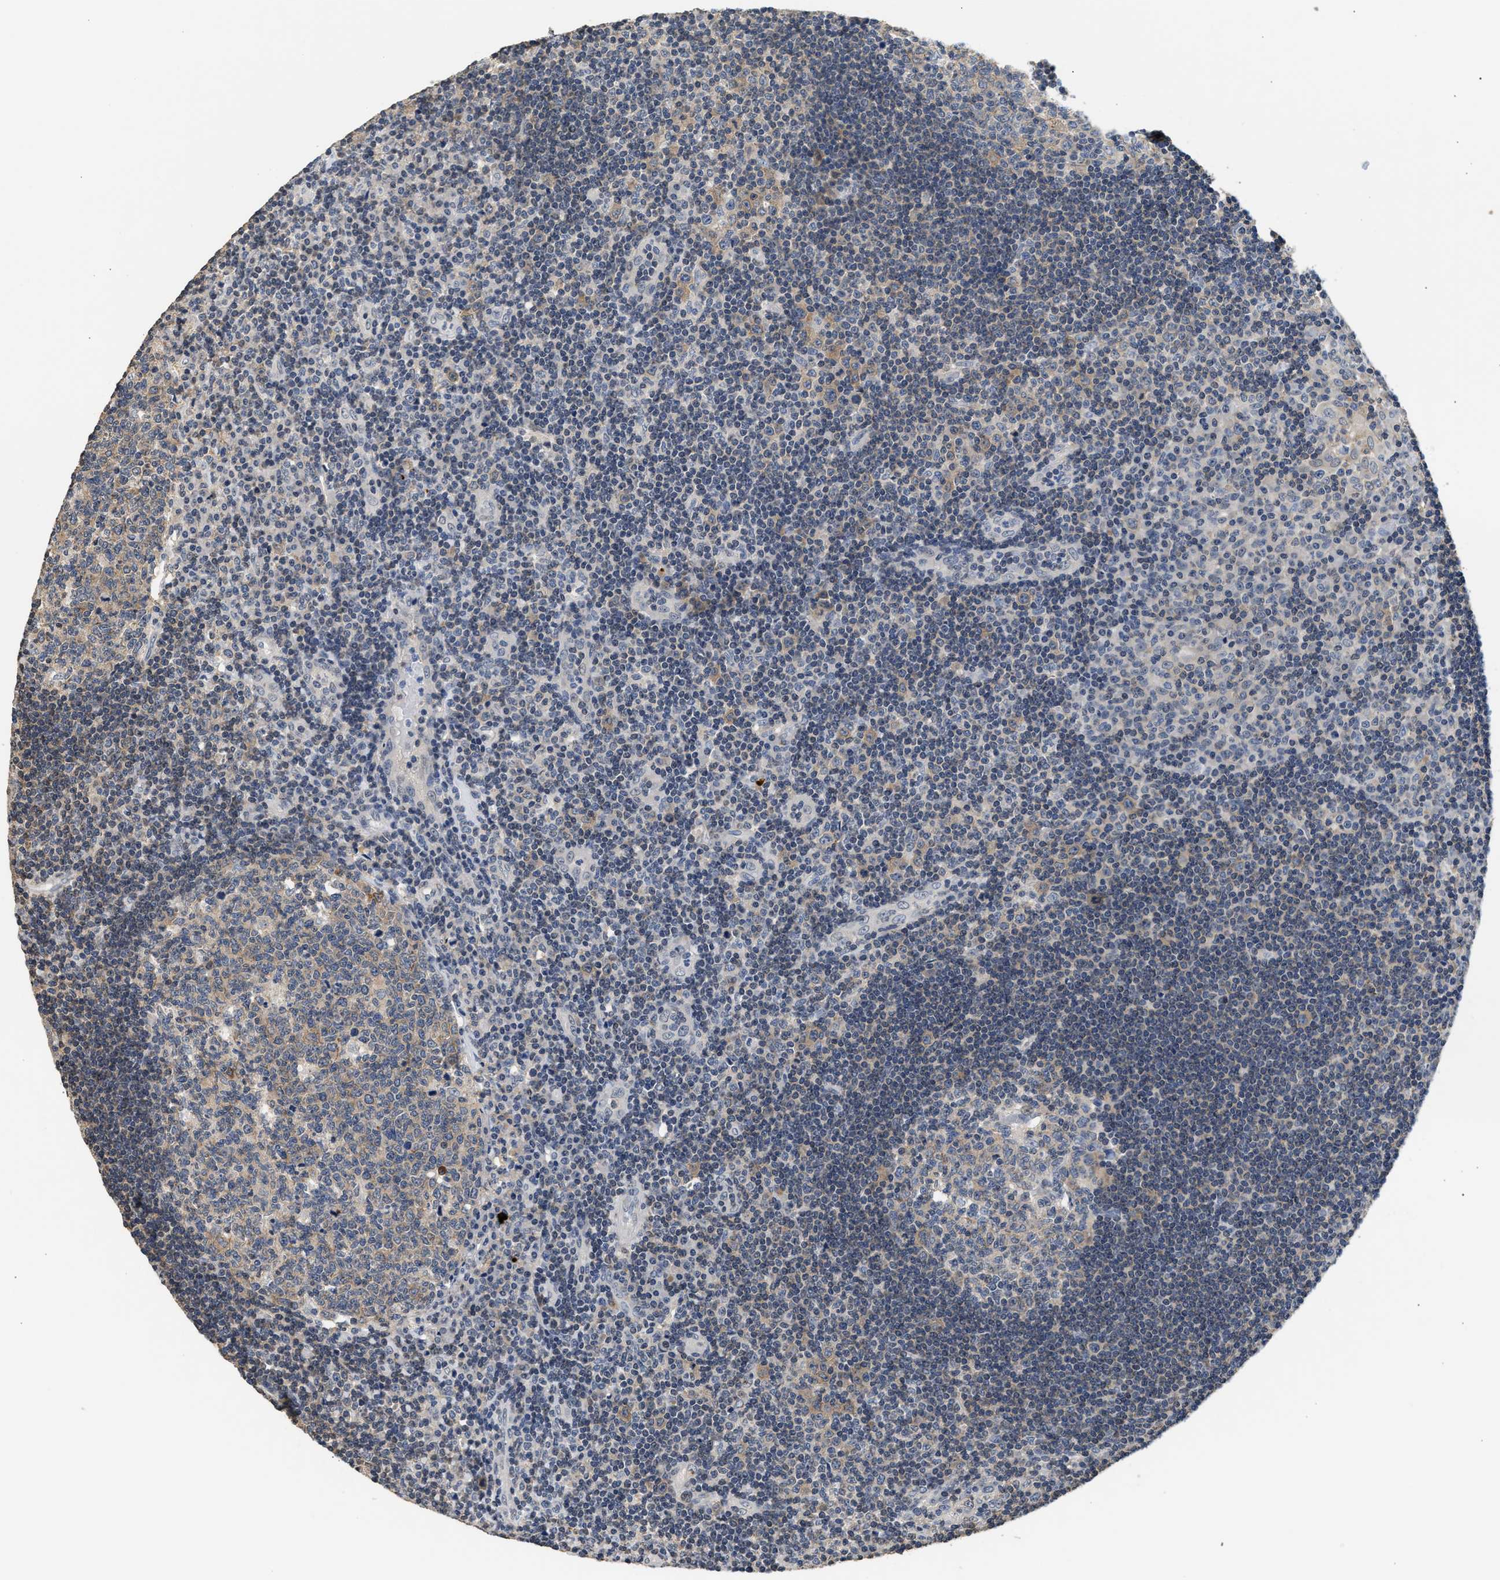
{"staining": {"intensity": "weak", "quantity": ">75%", "location": "cytoplasmic/membranous"}, "tissue": "tonsil", "cell_type": "Germinal center cells", "image_type": "normal", "snomed": [{"axis": "morphology", "description": "Normal tissue, NOS"}, {"axis": "topography", "description": "Tonsil"}], "caption": "Tonsil stained with DAB immunohistochemistry (IHC) displays low levels of weak cytoplasmic/membranous positivity in approximately >75% of germinal center cells.", "gene": "PPM1L", "patient": {"sex": "female", "age": 40}}